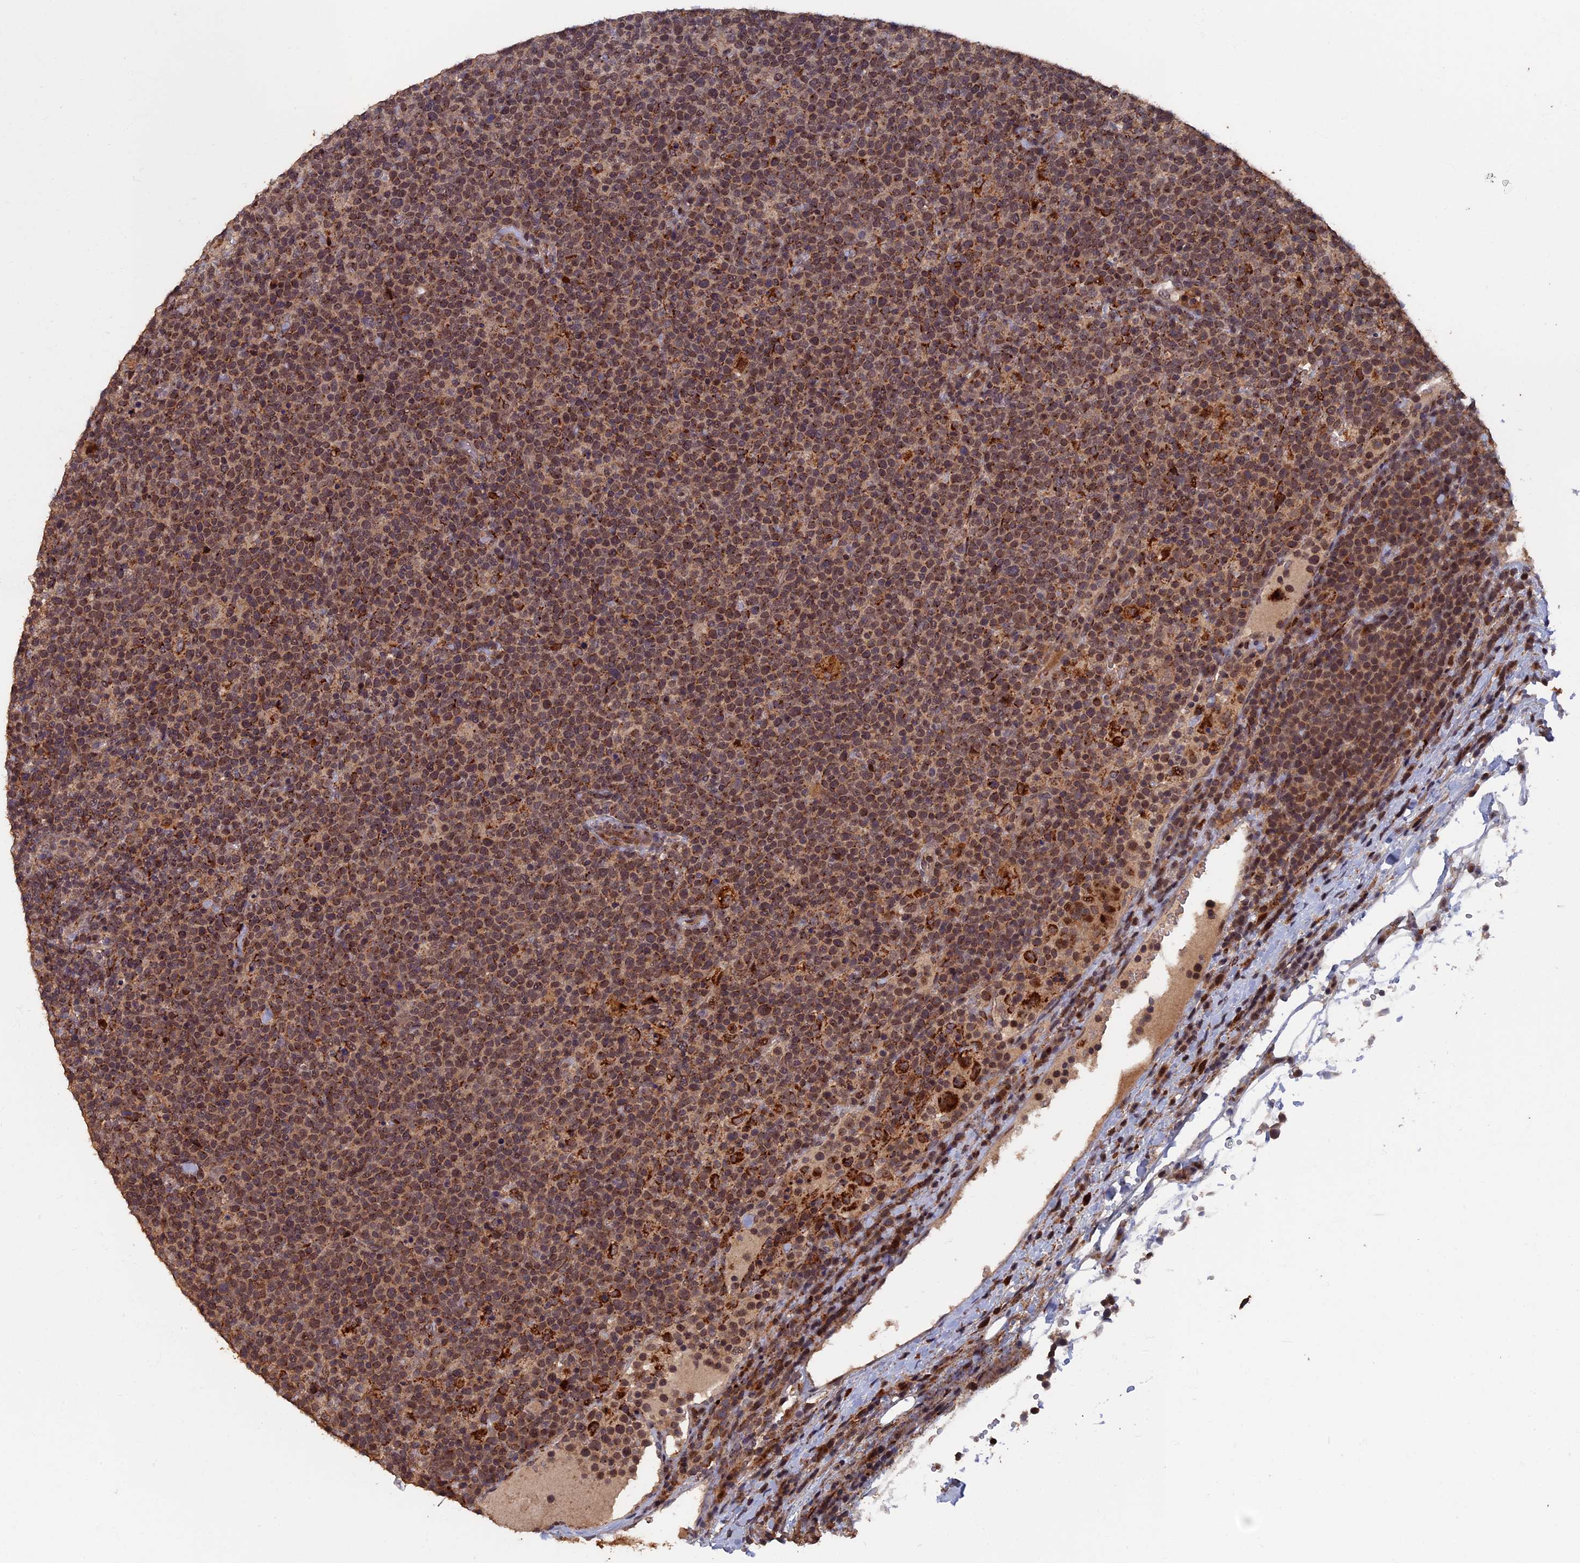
{"staining": {"intensity": "moderate", "quantity": ">75%", "location": "nuclear"}, "tissue": "lymphoma", "cell_type": "Tumor cells", "image_type": "cancer", "snomed": [{"axis": "morphology", "description": "Malignant lymphoma, non-Hodgkin's type, High grade"}, {"axis": "topography", "description": "Lymph node"}], "caption": "Approximately >75% of tumor cells in lymphoma reveal moderate nuclear protein positivity as visualized by brown immunohistochemical staining.", "gene": "RASGRF1", "patient": {"sex": "male", "age": 61}}